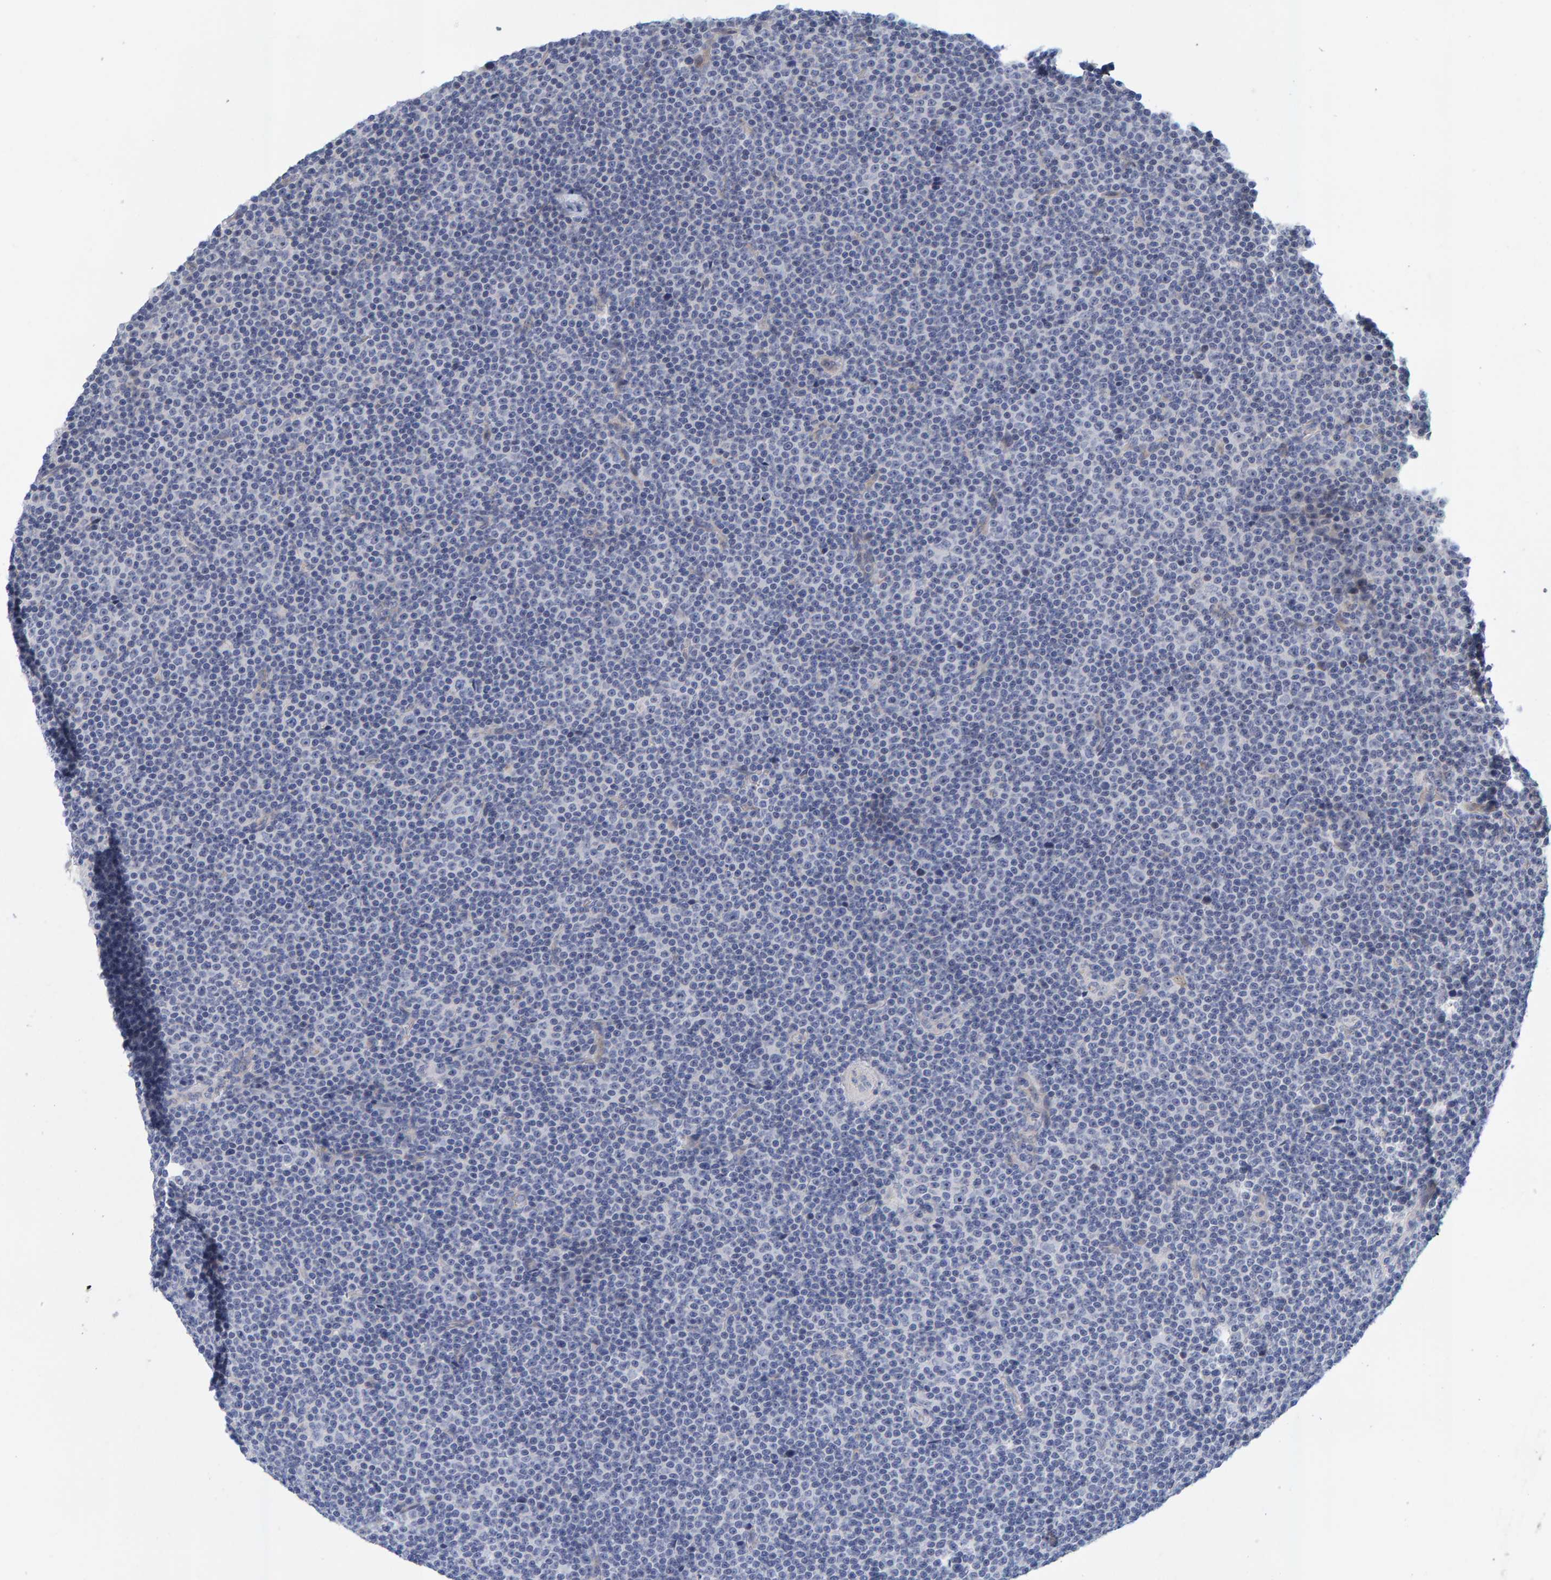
{"staining": {"intensity": "negative", "quantity": "none", "location": "none"}, "tissue": "lymphoma", "cell_type": "Tumor cells", "image_type": "cancer", "snomed": [{"axis": "morphology", "description": "Malignant lymphoma, non-Hodgkin's type, Low grade"}, {"axis": "topography", "description": "Lymph node"}], "caption": "Immunohistochemistry (IHC) image of human lymphoma stained for a protein (brown), which displays no staining in tumor cells.", "gene": "ZNF77", "patient": {"sex": "female", "age": 67}}